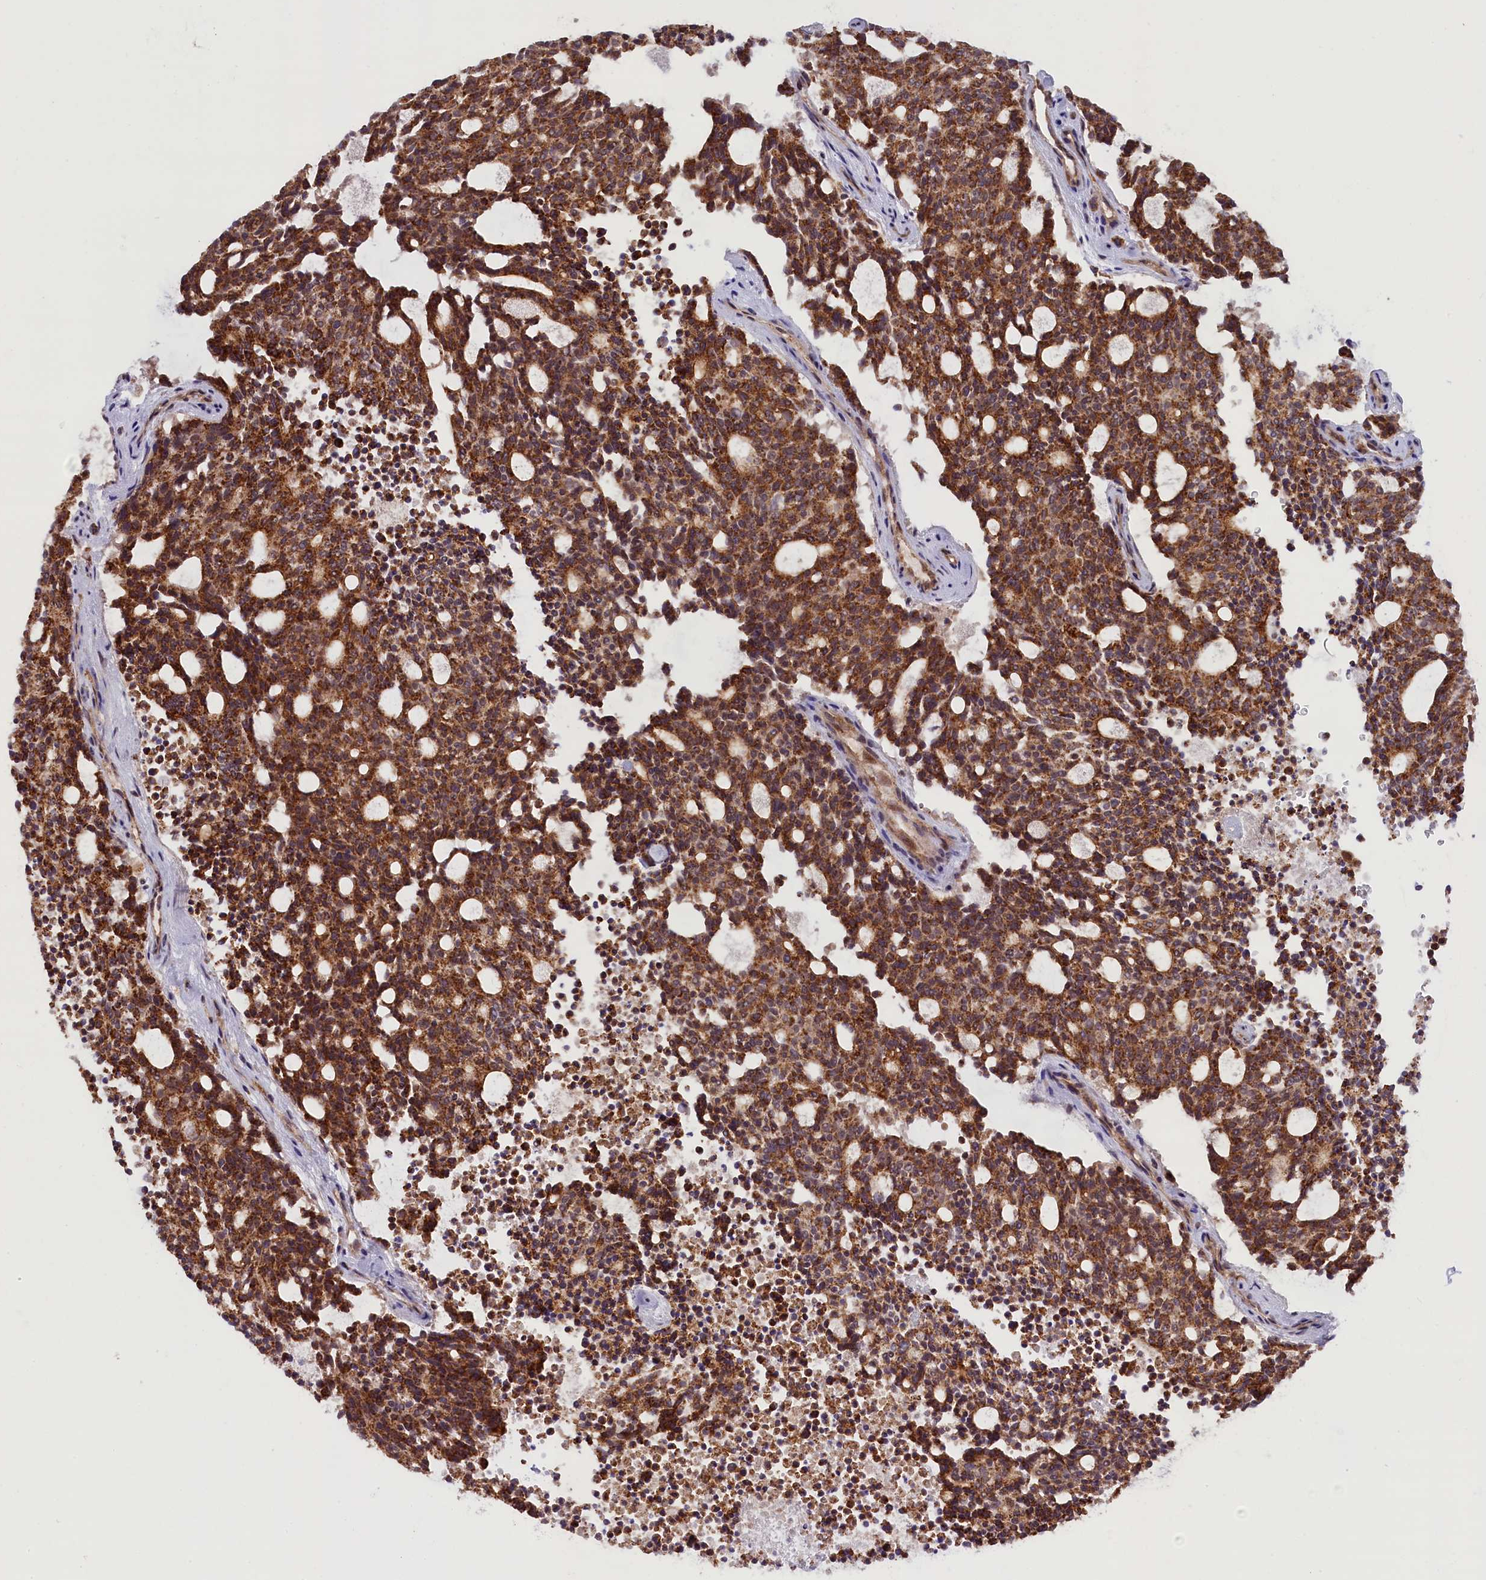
{"staining": {"intensity": "strong", "quantity": ">75%", "location": "cytoplasmic/membranous"}, "tissue": "carcinoid", "cell_type": "Tumor cells", "image_type": "cancer", "snomed": [{"axis": "morphology", "description": "Carcinoid, malignant, NOS"}, {"axis": "topography", "description": "Pancreas"}], "caption": "IHC (DAB (3,3'-diaminobenzidine)) staining of malignant carcinoid displays strong cytoplasmic/membranous protein positivity in about >75% of tumor cells.", "gene": "CARD8", "patient": {"sex": "female", "age": 54}}